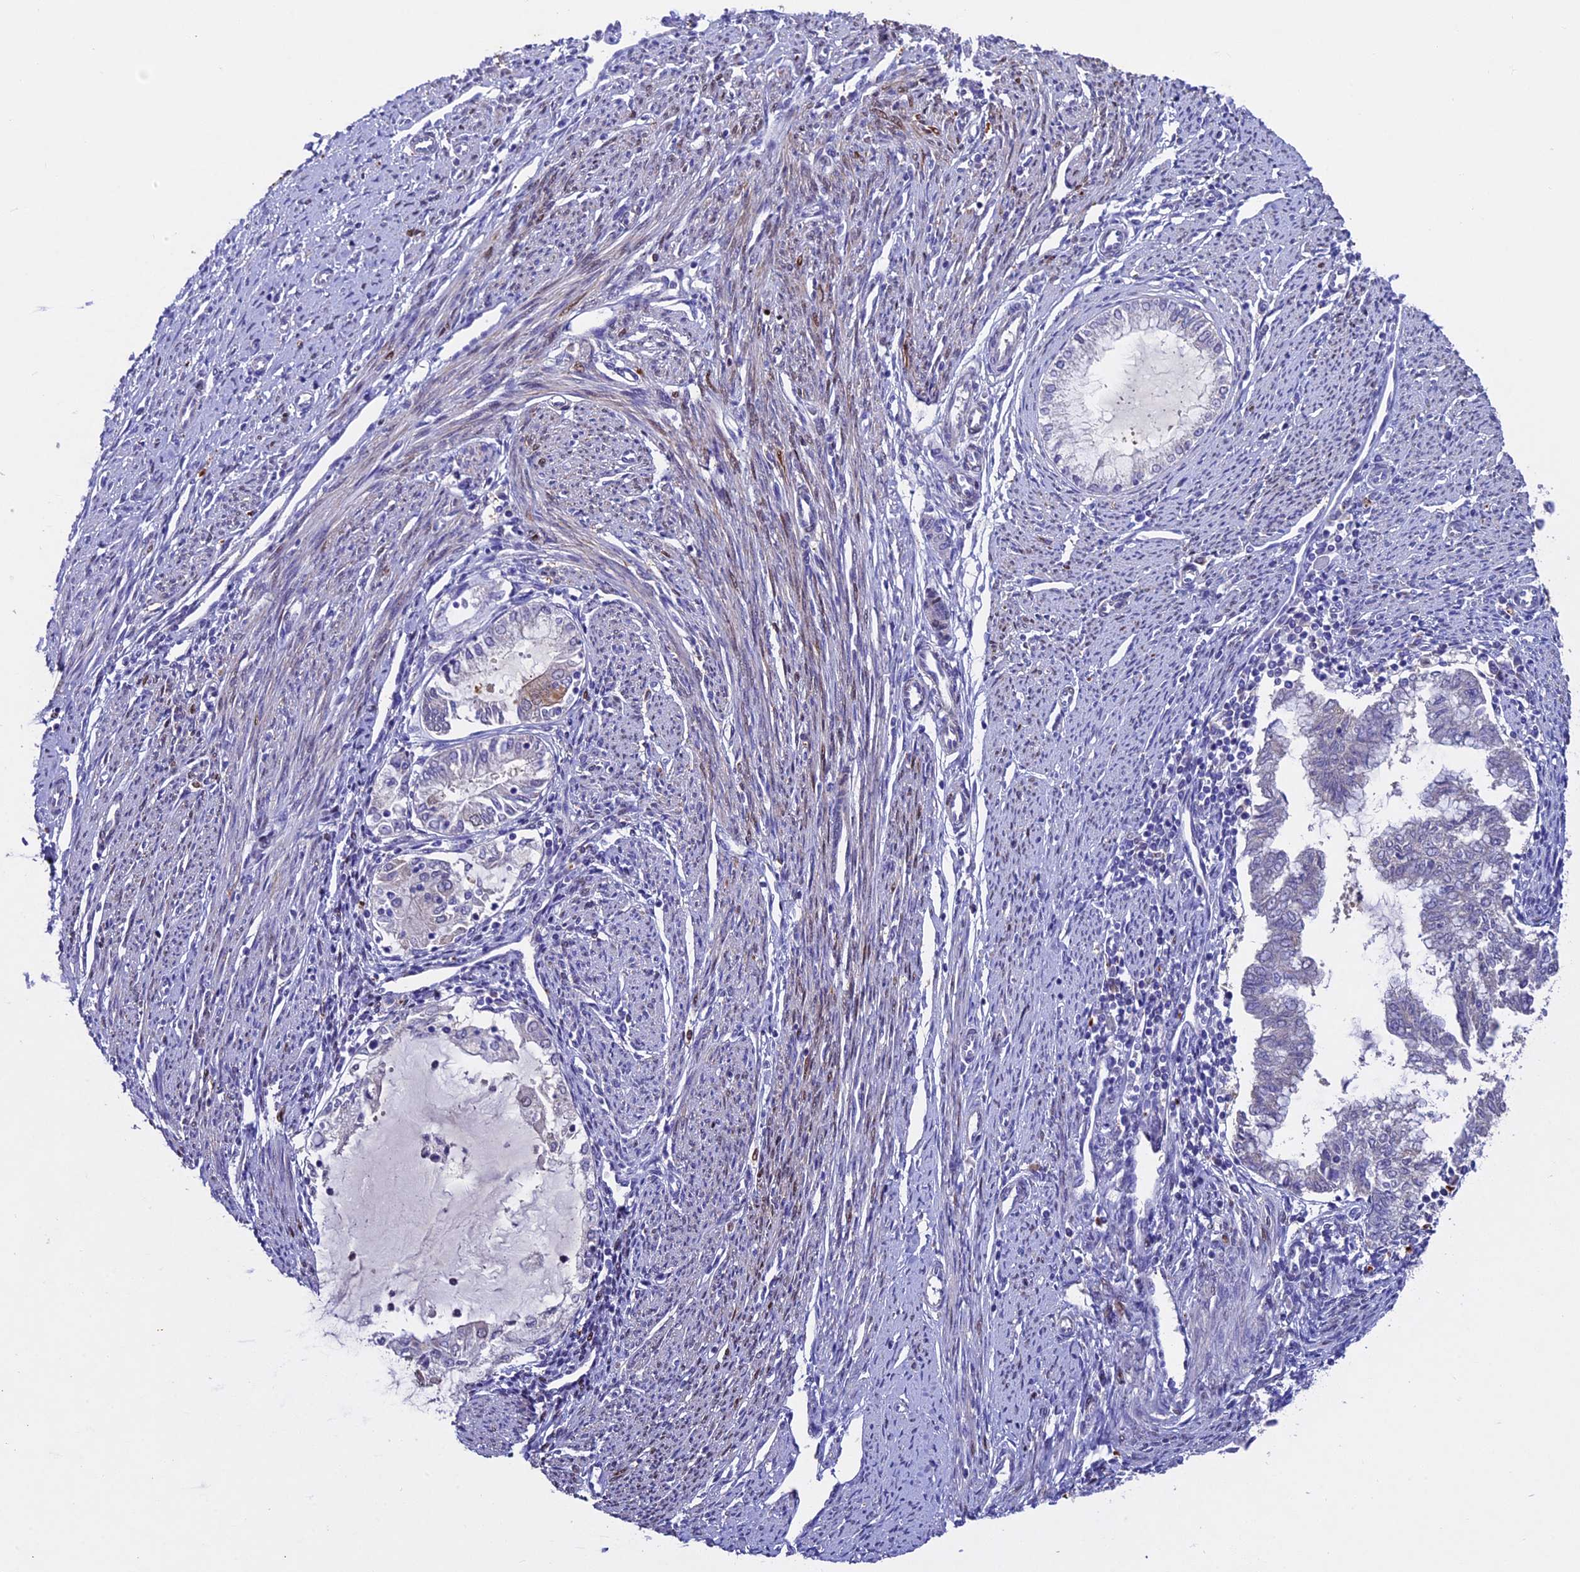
{"staining": {"intensity": "moderate", "quantity": "<25%", "location": "cytoplasmic/membranous"}, "tissue": "endometrial cancer", "cell_type": "Tumor cells", "image_type": "cancer", "snomed": [{"axis": "morphology", "description": "Adenocarcinoma, NOS"}, {"axis": "topography", "description": "Endometrium"}], "caption": "Immunohistochemical staining of endometrial cancer (adenocarcinoma) shows moderate cytoplasmic/membranous protein positivity in about <25% of tumor cells. (Stains: DAB (3,3'-diaminobenzidine) in brown, nuclei in blue, Microscopy: brightfield microscopy at high magnification).", "gene": "TGDS", "patient": {"sex": "female", "age": 79}}